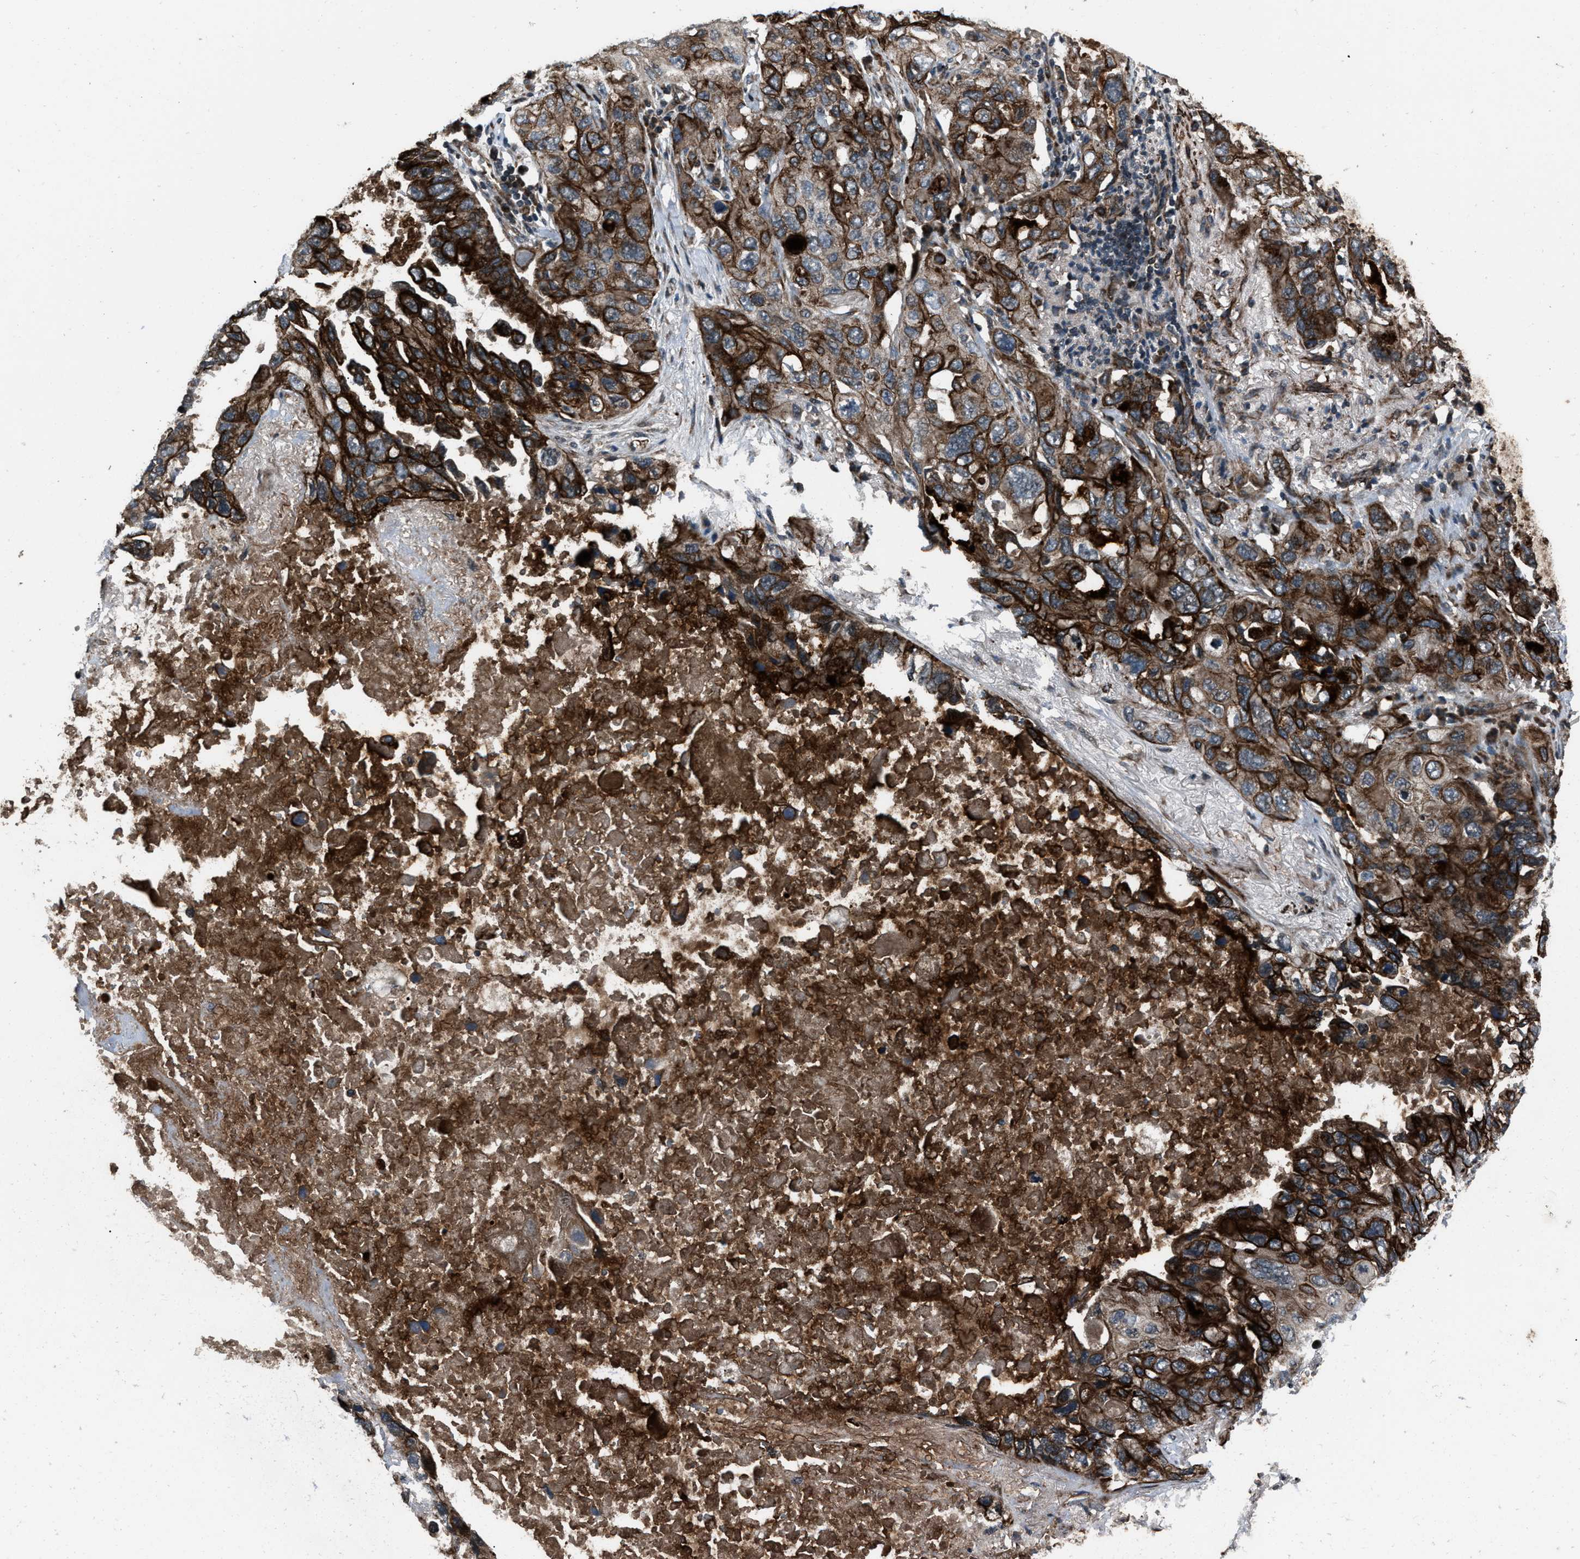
{"staining": {"intensity": "strong", "quantity": ">75%", "location": "cytoplasmic/membranous"}, "tissue": "lung cancer", "cell_type": "Tumor cells", "image_type": "cancer", "snomed": [{"axis": "morphology", "description": "Squamous cell carcinoma, NOS"}, {"axis": "topography", "description": "Lung"}], "caption": "DAB (3,3'-diaminobenzidine) immunohistochemical staining of human lung cancer (squamous cell carcinoma) exhibits strong cytoplasmic/membranous protein expression in about >75% of tumor cells.", "gene": "IRAK4", "patient": {"sex": "female", "age": 73}}